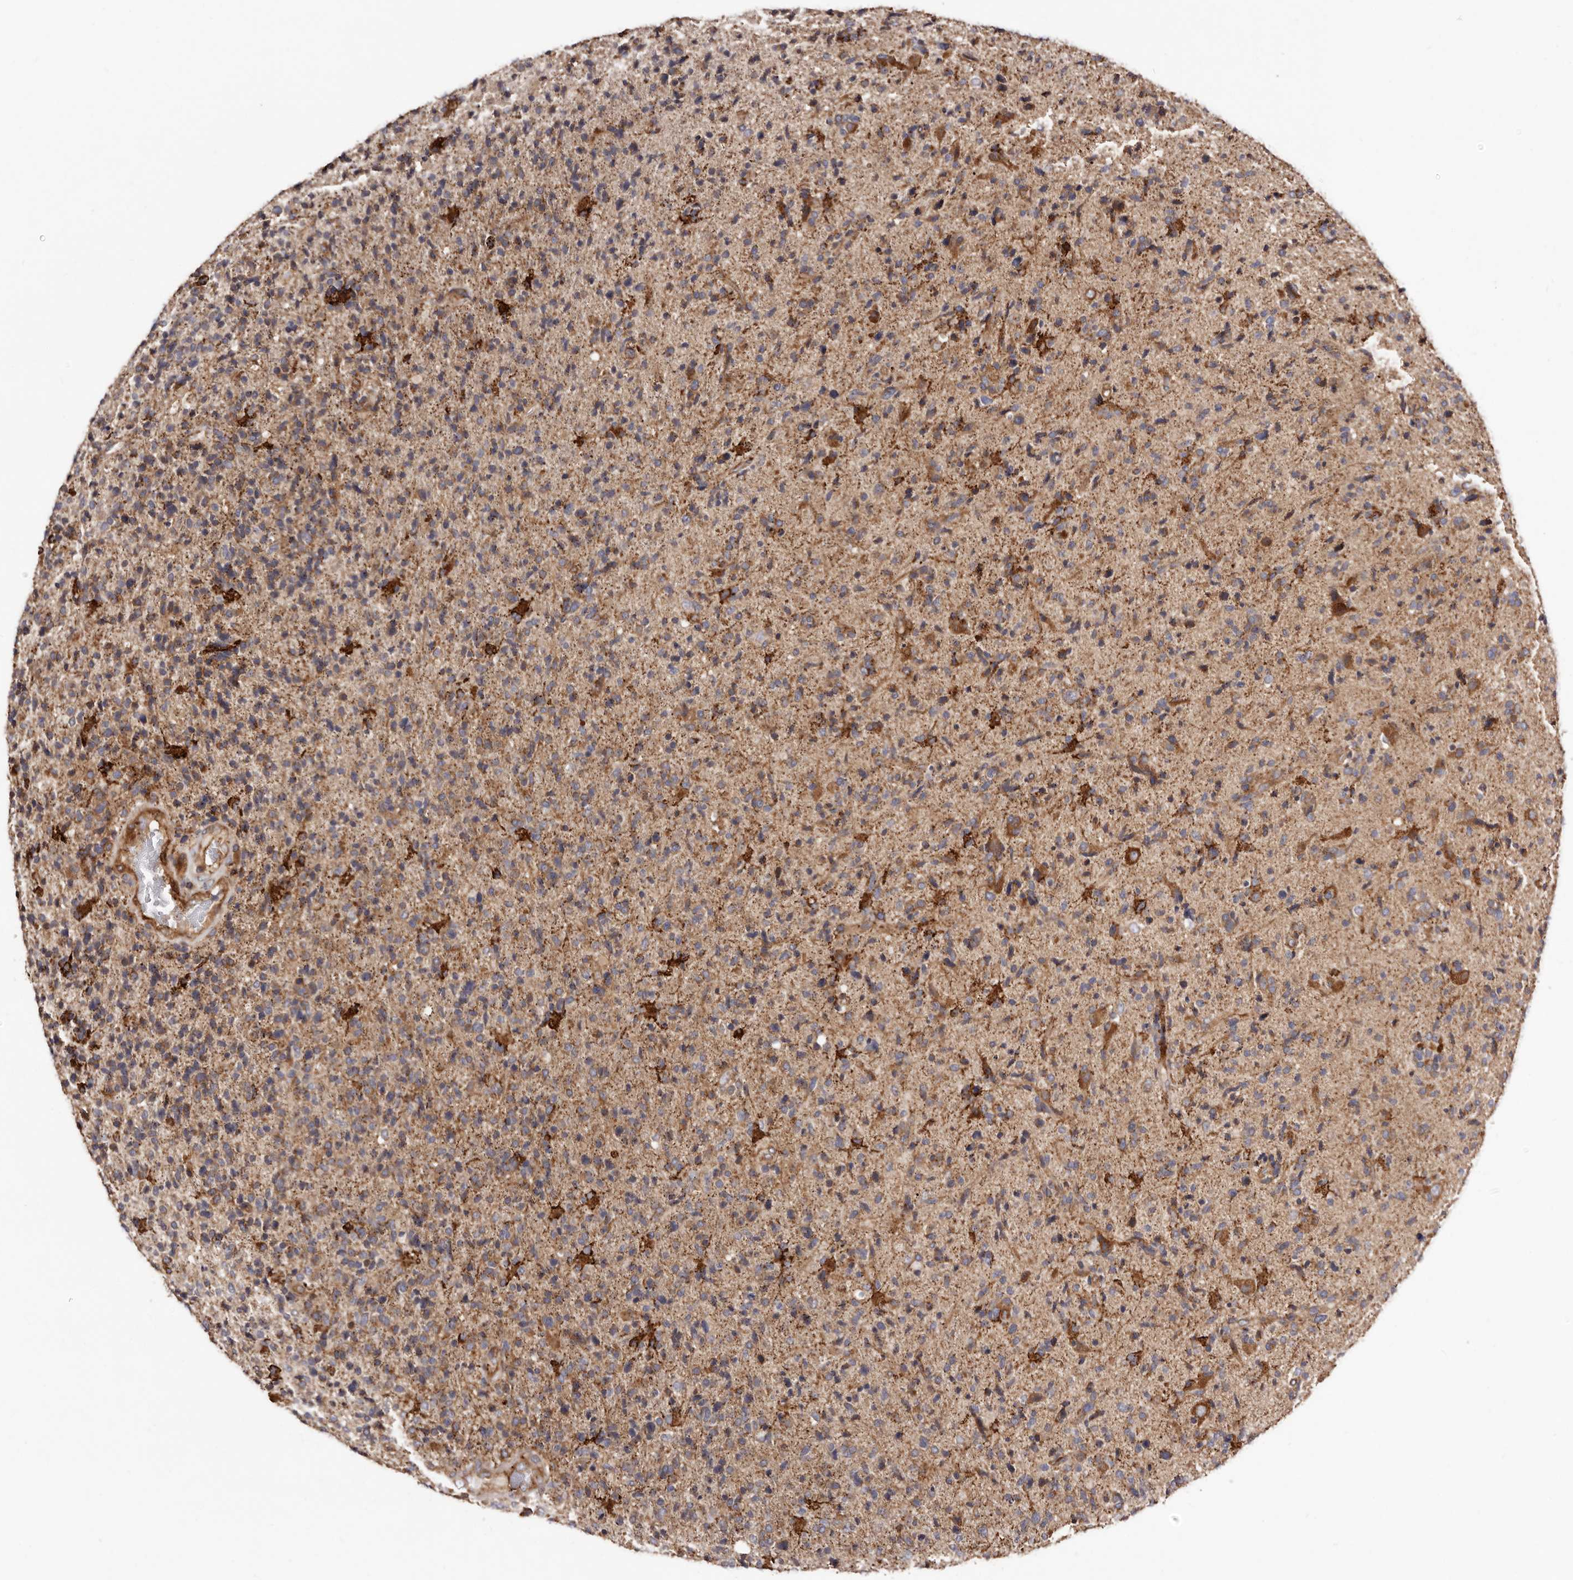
{"staining": {"intensity": "moderate", "quantity": ">75%", "location": "cytoplasmic/membranous"}, "tissue": "glioma", "cell_type": "Tumor cells", "image_type": "cancer", "snomed": [{"axis": "morphology", "description": "Glioma, malignant, High grade"}, {"axis": "topography", "description": "Brain"}], "caption": "This is a histology image of immunohistochemistry staining of malignant glioma (high-grade), which shows moderate staining in the cytoplasmic/membranous of tumor cells.", "gene": "LUZP1", "patient": {"sex": "male", "age": 72}}